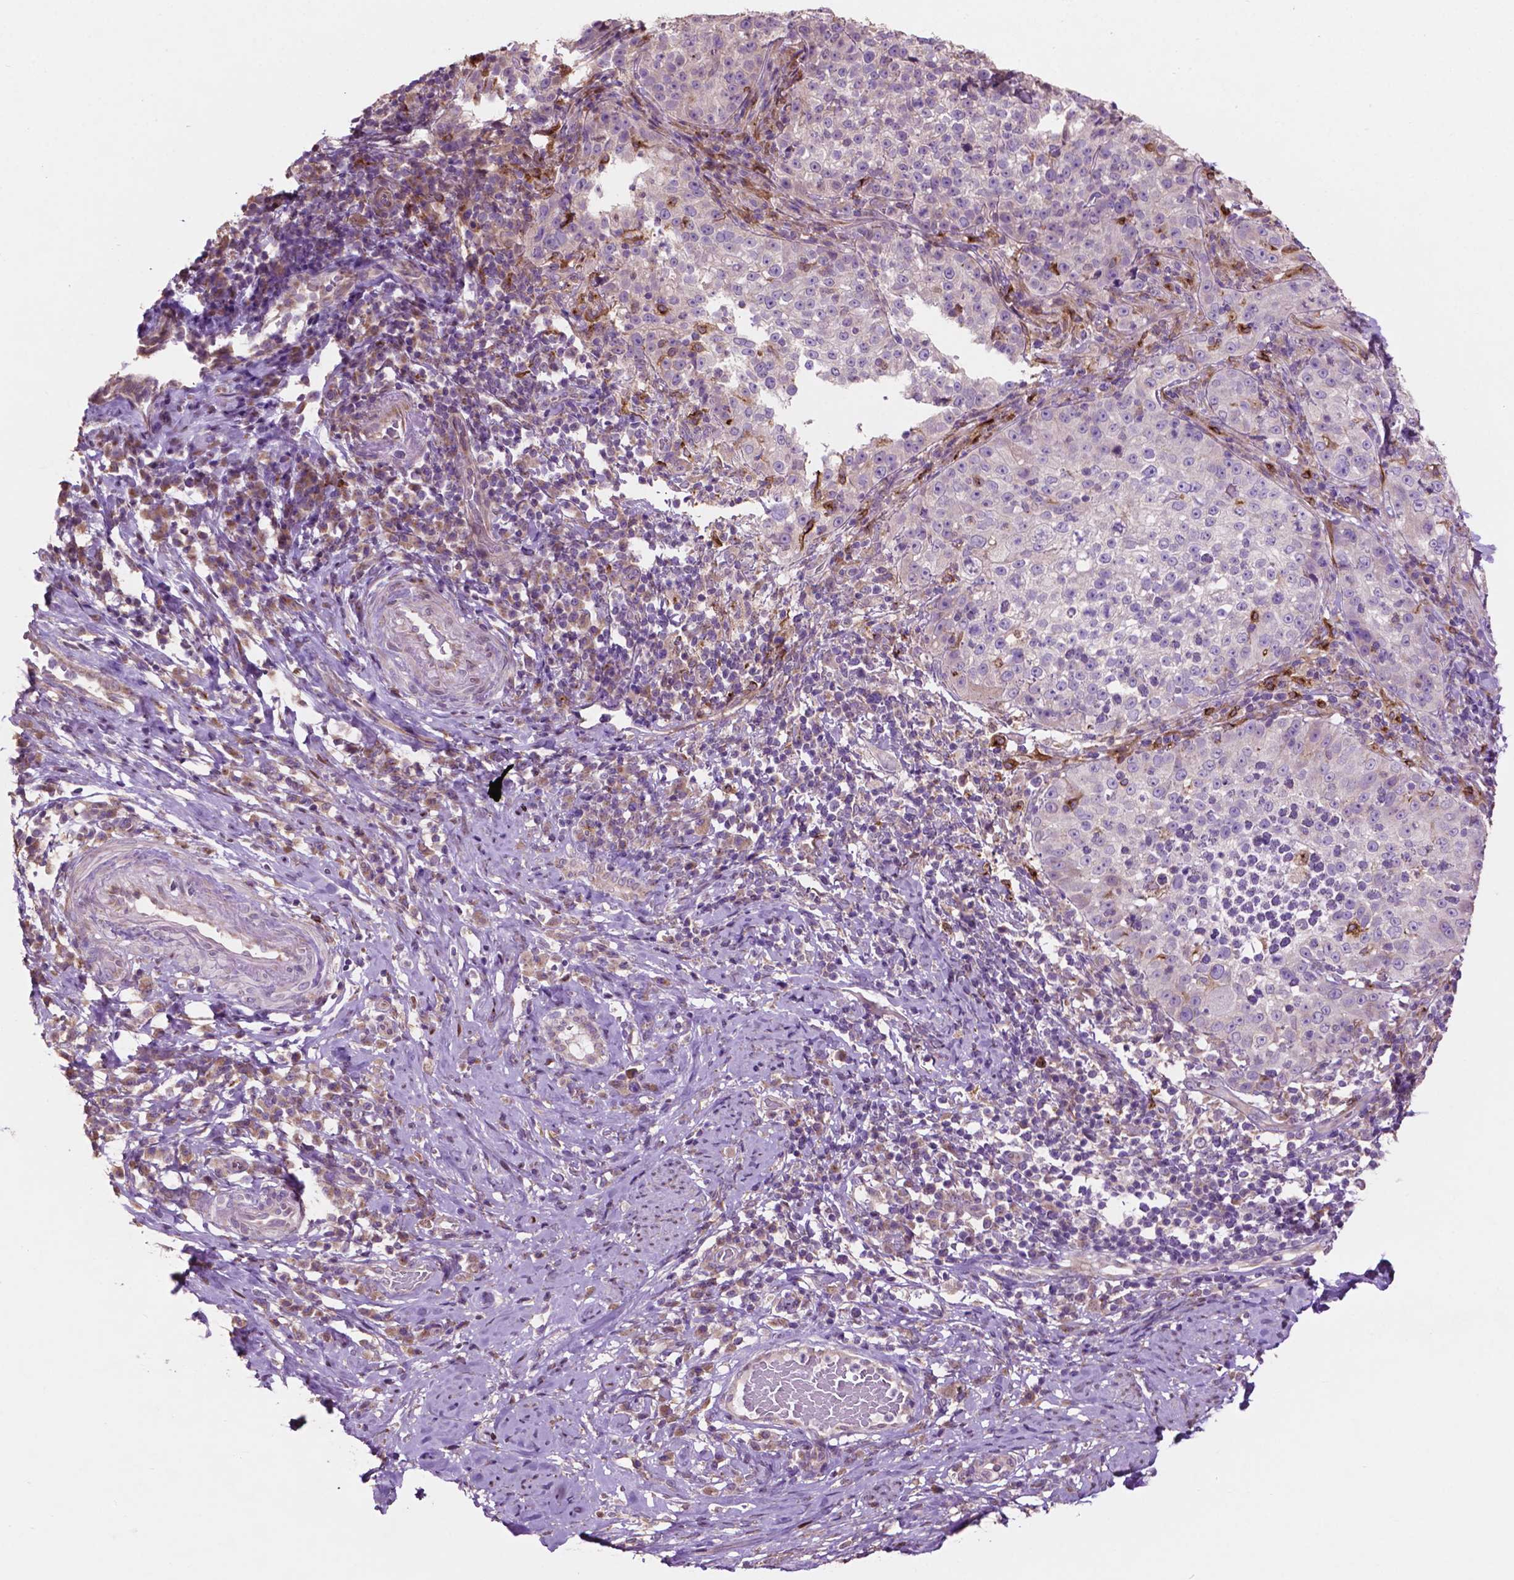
{"staining": {"intensity": "negative", "quantity": "none", "location": "none"}, "tissue": "cervical cancer", "cell_type": "Tumor cells", "image_type": "cancer", "snomed": [{"axis": "morphology", "description": "Squamous cell carcinoma, NOS"}, {"axis": "topography", "description": "Cervix"}], "caption": "An immunohistochemistry histopathology image of cervical squamous cell carcinoma is shown. There is no staining in tumor cells of cervical squamous cell carcinoma.", "gene": "MBTPS1", "patient": {"sex": "female", "age": 75}}